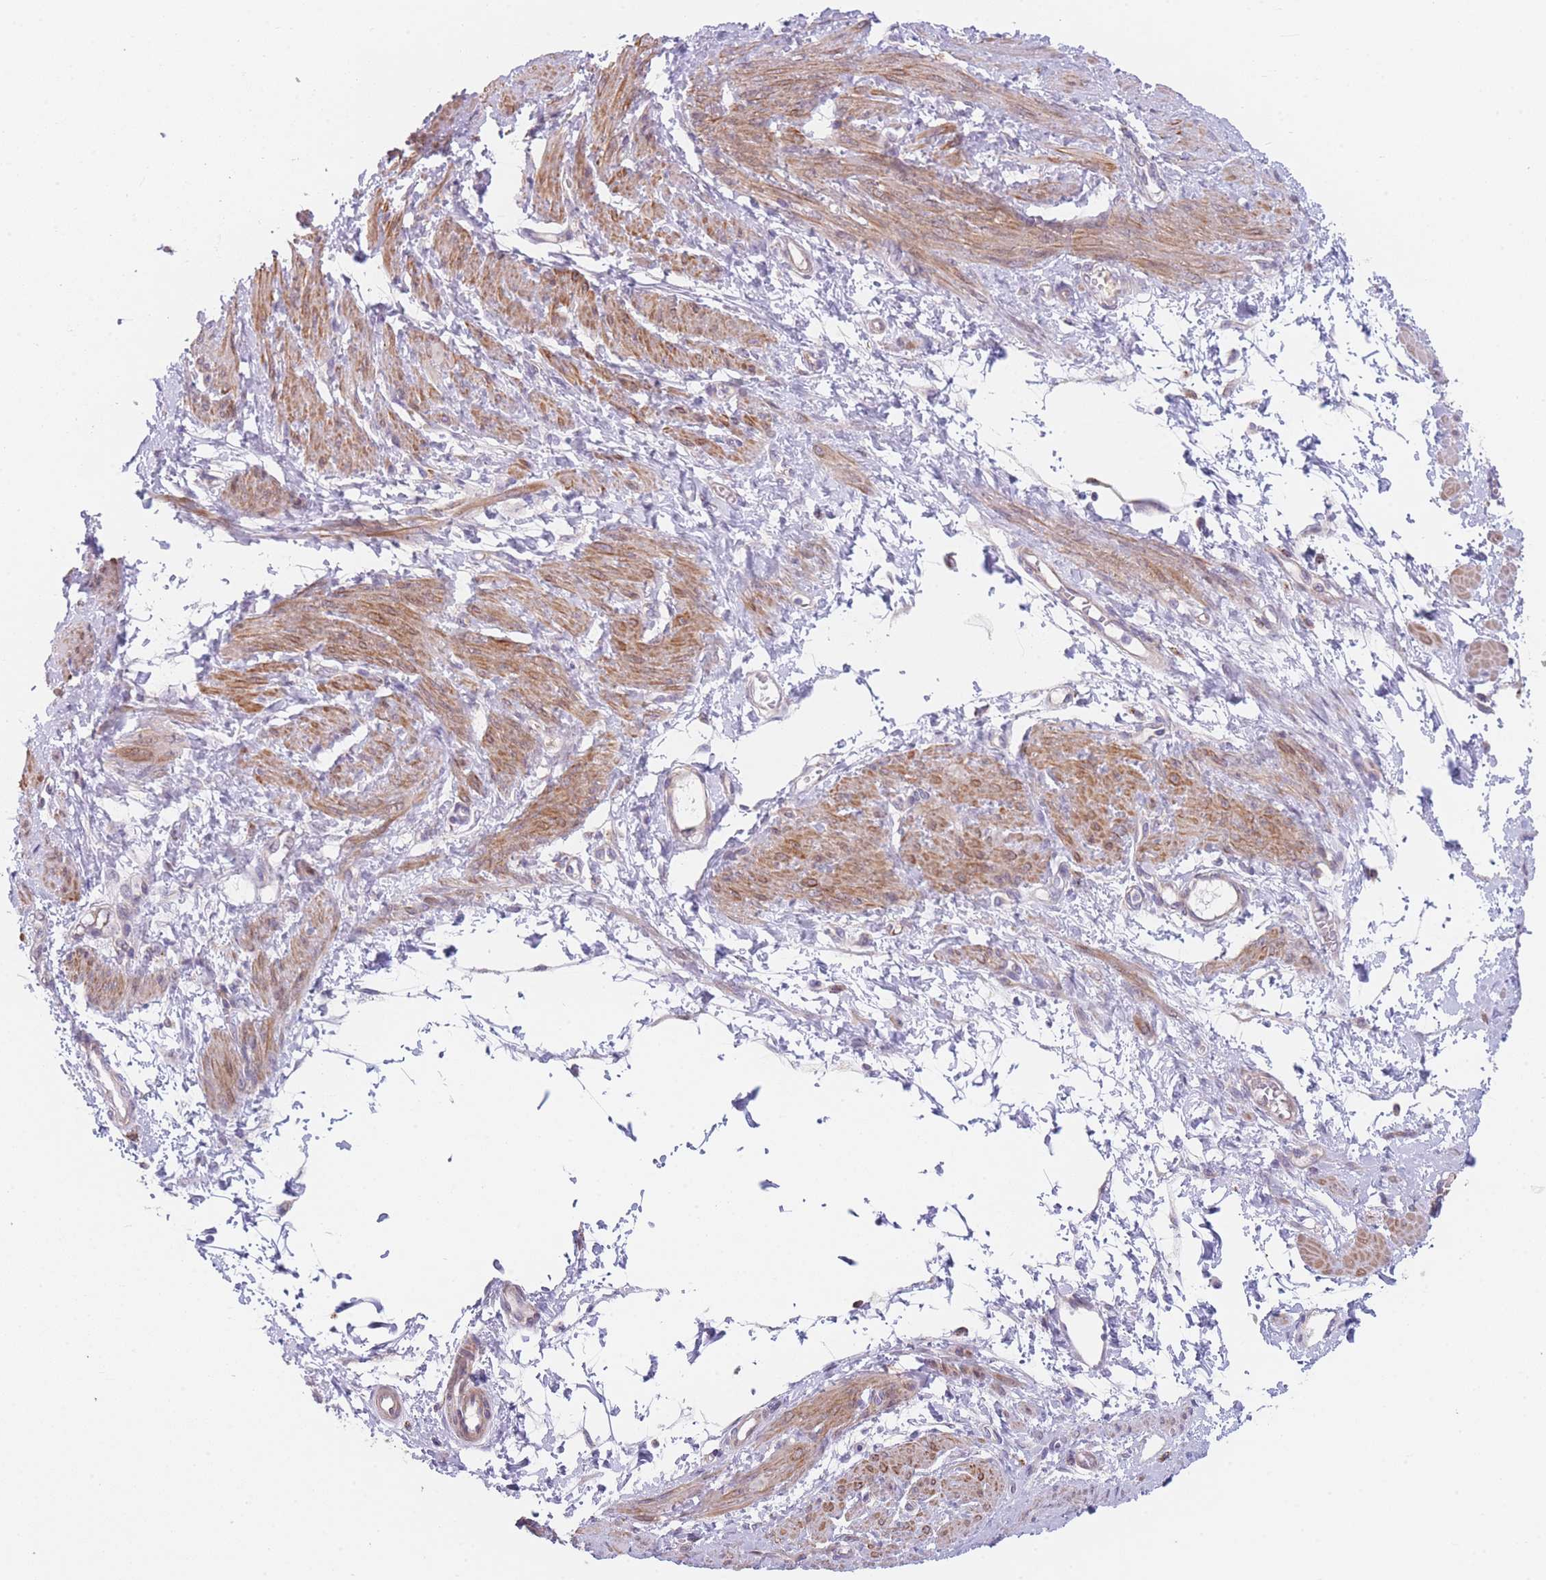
{"staining": {"intensity": "moderate", "quantity": "25%-75%", "location": "cytoplasmic/membranous"}, "tissue": "smooth muscle", "cell_type": "Smooth muscle cells", "image_type": "normal", "snomed": [{"axis": "morphology", "description": "Normal tissue, NOS"}, {"axis": "topography", "description": "Smooth muscle"}, {"axis": "topography", "description": "Uterus"}], "caption": "Moderate cytoplasmic/membranous protein expression is appreciated in approximately 25%-75% of smooth muscle cells in smooth muscle.", "gene": "SMPD4", "patient": {"sex": "female", "age": 39}}